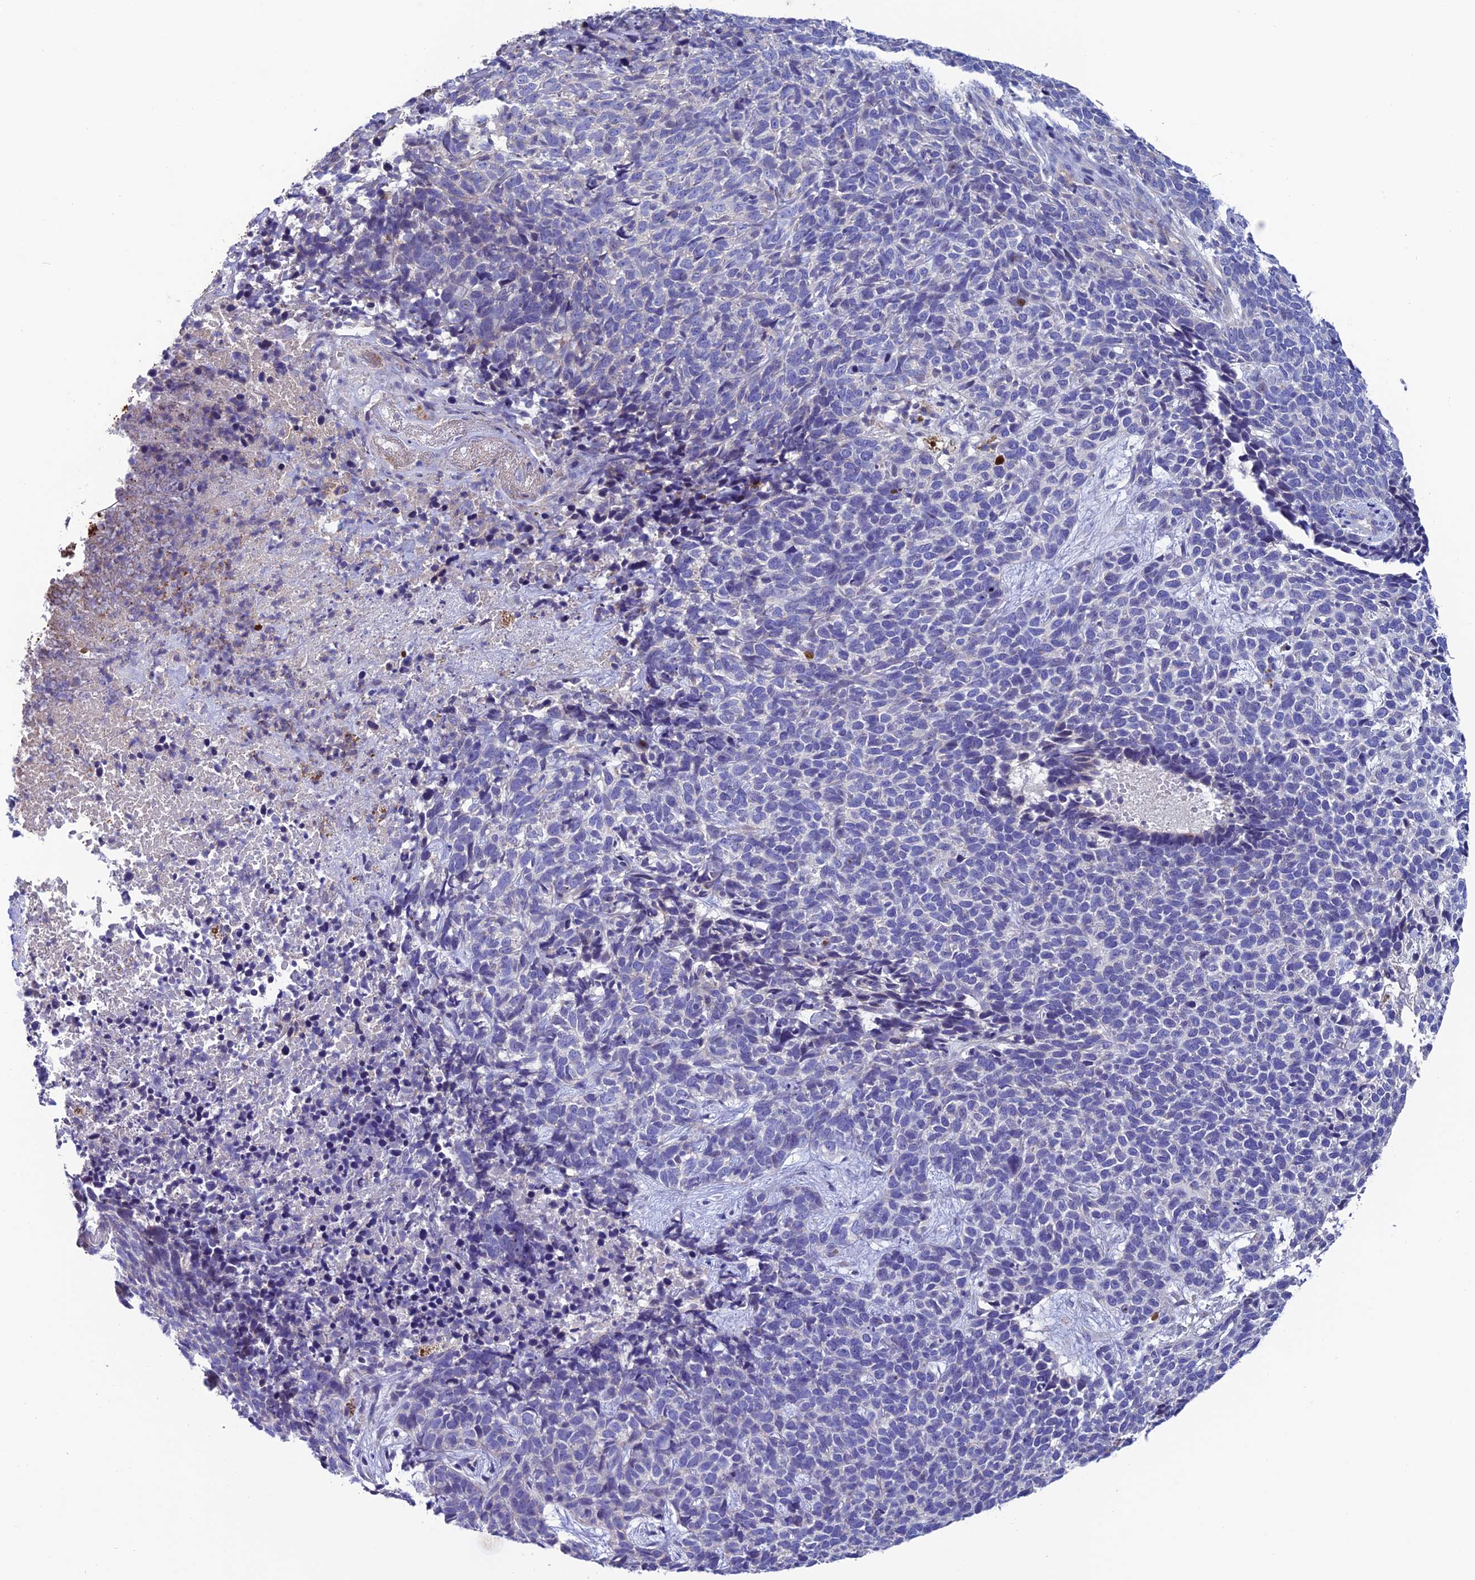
{"staining": {"intensity": "negative", "quantity": "none", "location": "none"}, "tissue": "skin cancer", "cell_type": "Tumor cells", "image_type": "cancer", "snomed": [{"axis": "morphology", "description": "Basal cell carcinoma"}, {"axis": "topography", "description": "Skin"}], "caption": "This is an immunohistochemistry micrograph of skin basal cell carcinoma. There is no staining in tumor cells.", "gene": "FAM178B", "patient": {"sex": "female", "age": 84}}